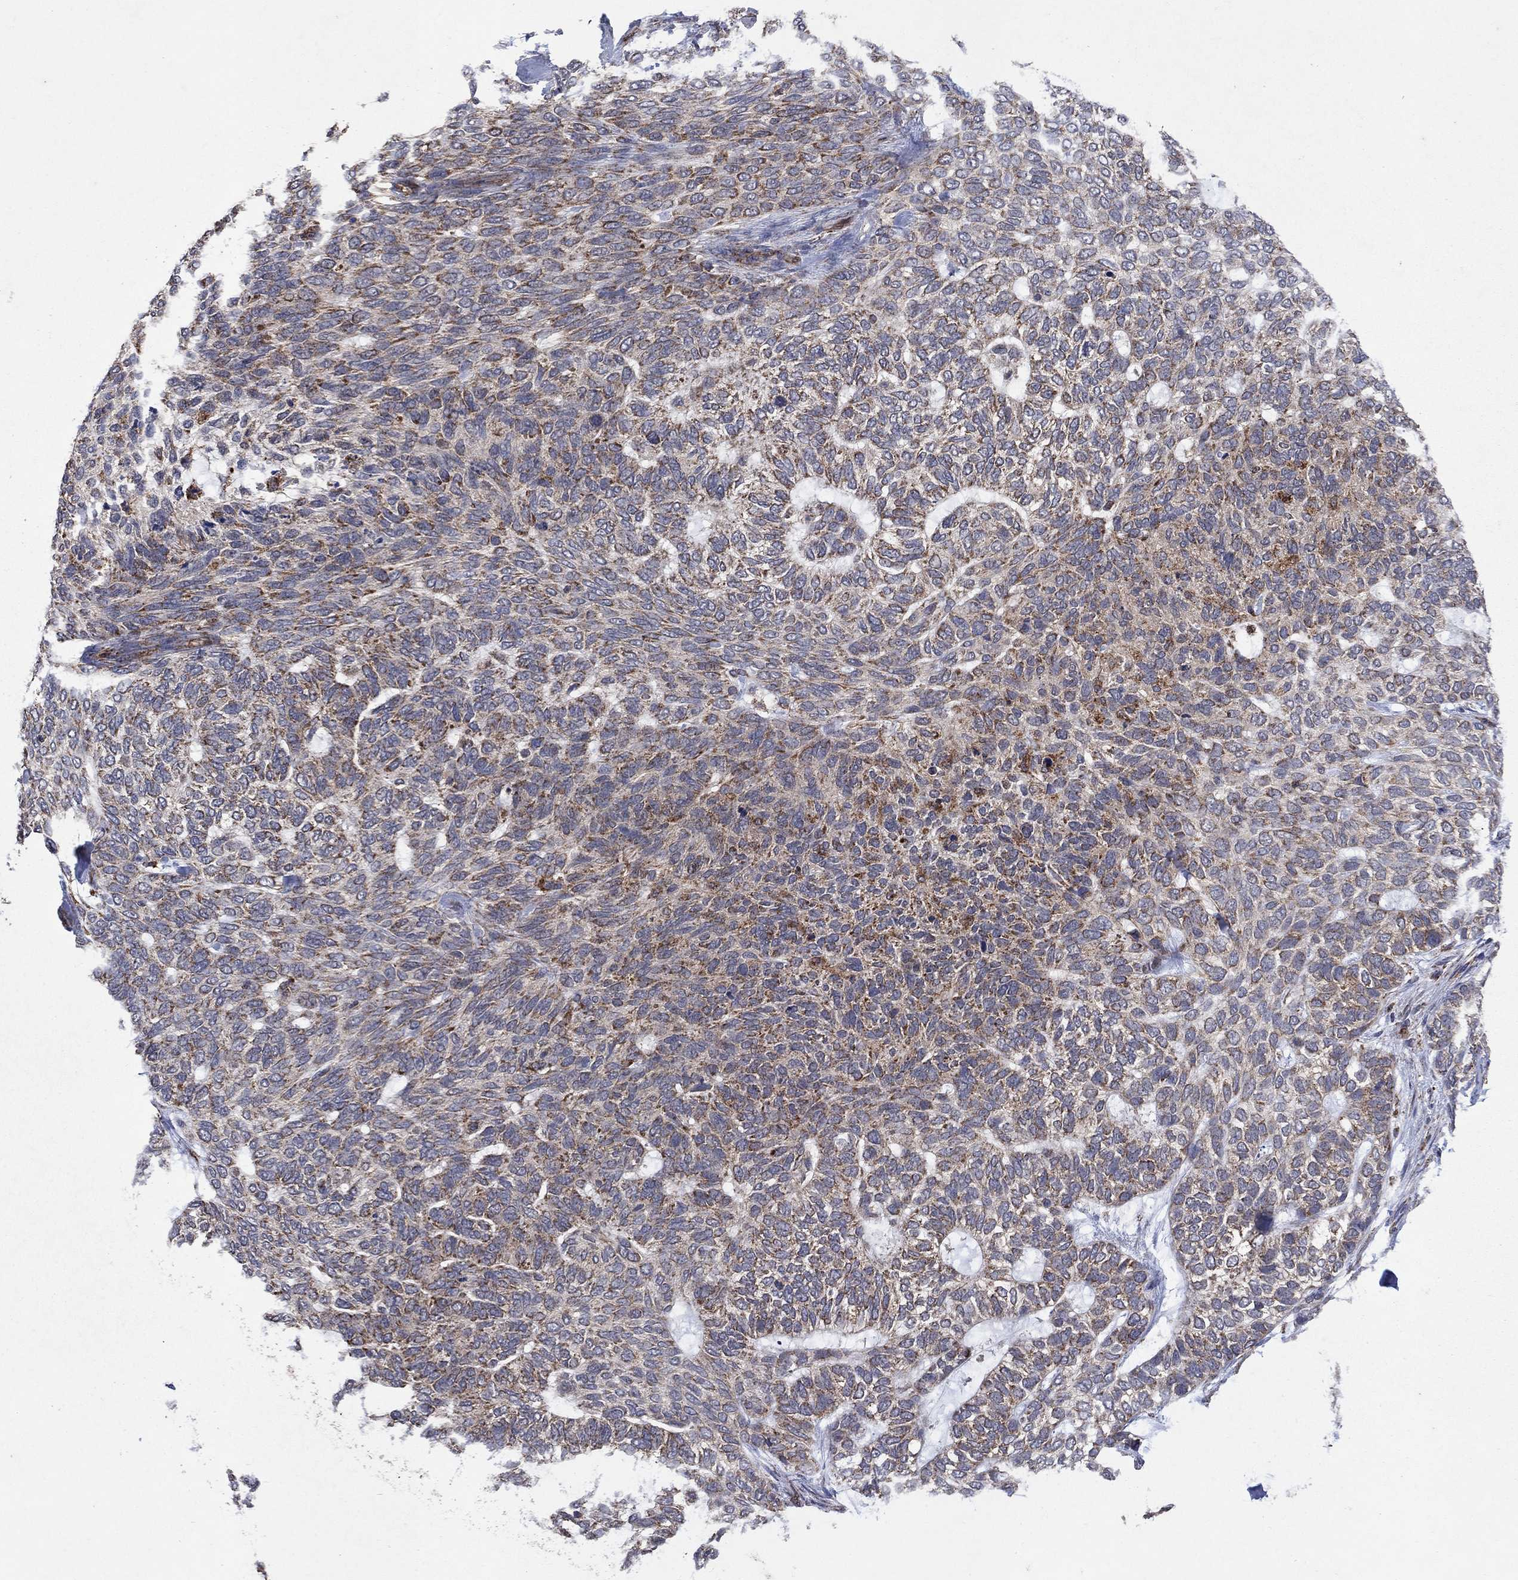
{"staining": {"intensity": "moderate", "quantity": "25%-75%", "location": "cytoplasmic/membranous"}, "tissue": "skin cancer", "cell_type": "Tumor cells", "image_type": "cancer", "snomed": [{"axis": "morphology", "description": "Basal cell carcinoma"}, {"axis": "topography", "description": "Skin"}], "caption": "Basal cell carcinoma (skin) stained with a protein marker exhibits moderate staining in tumor cells.", "gene": "DPH1", "patient": {"sex": "female", "age": 65}}